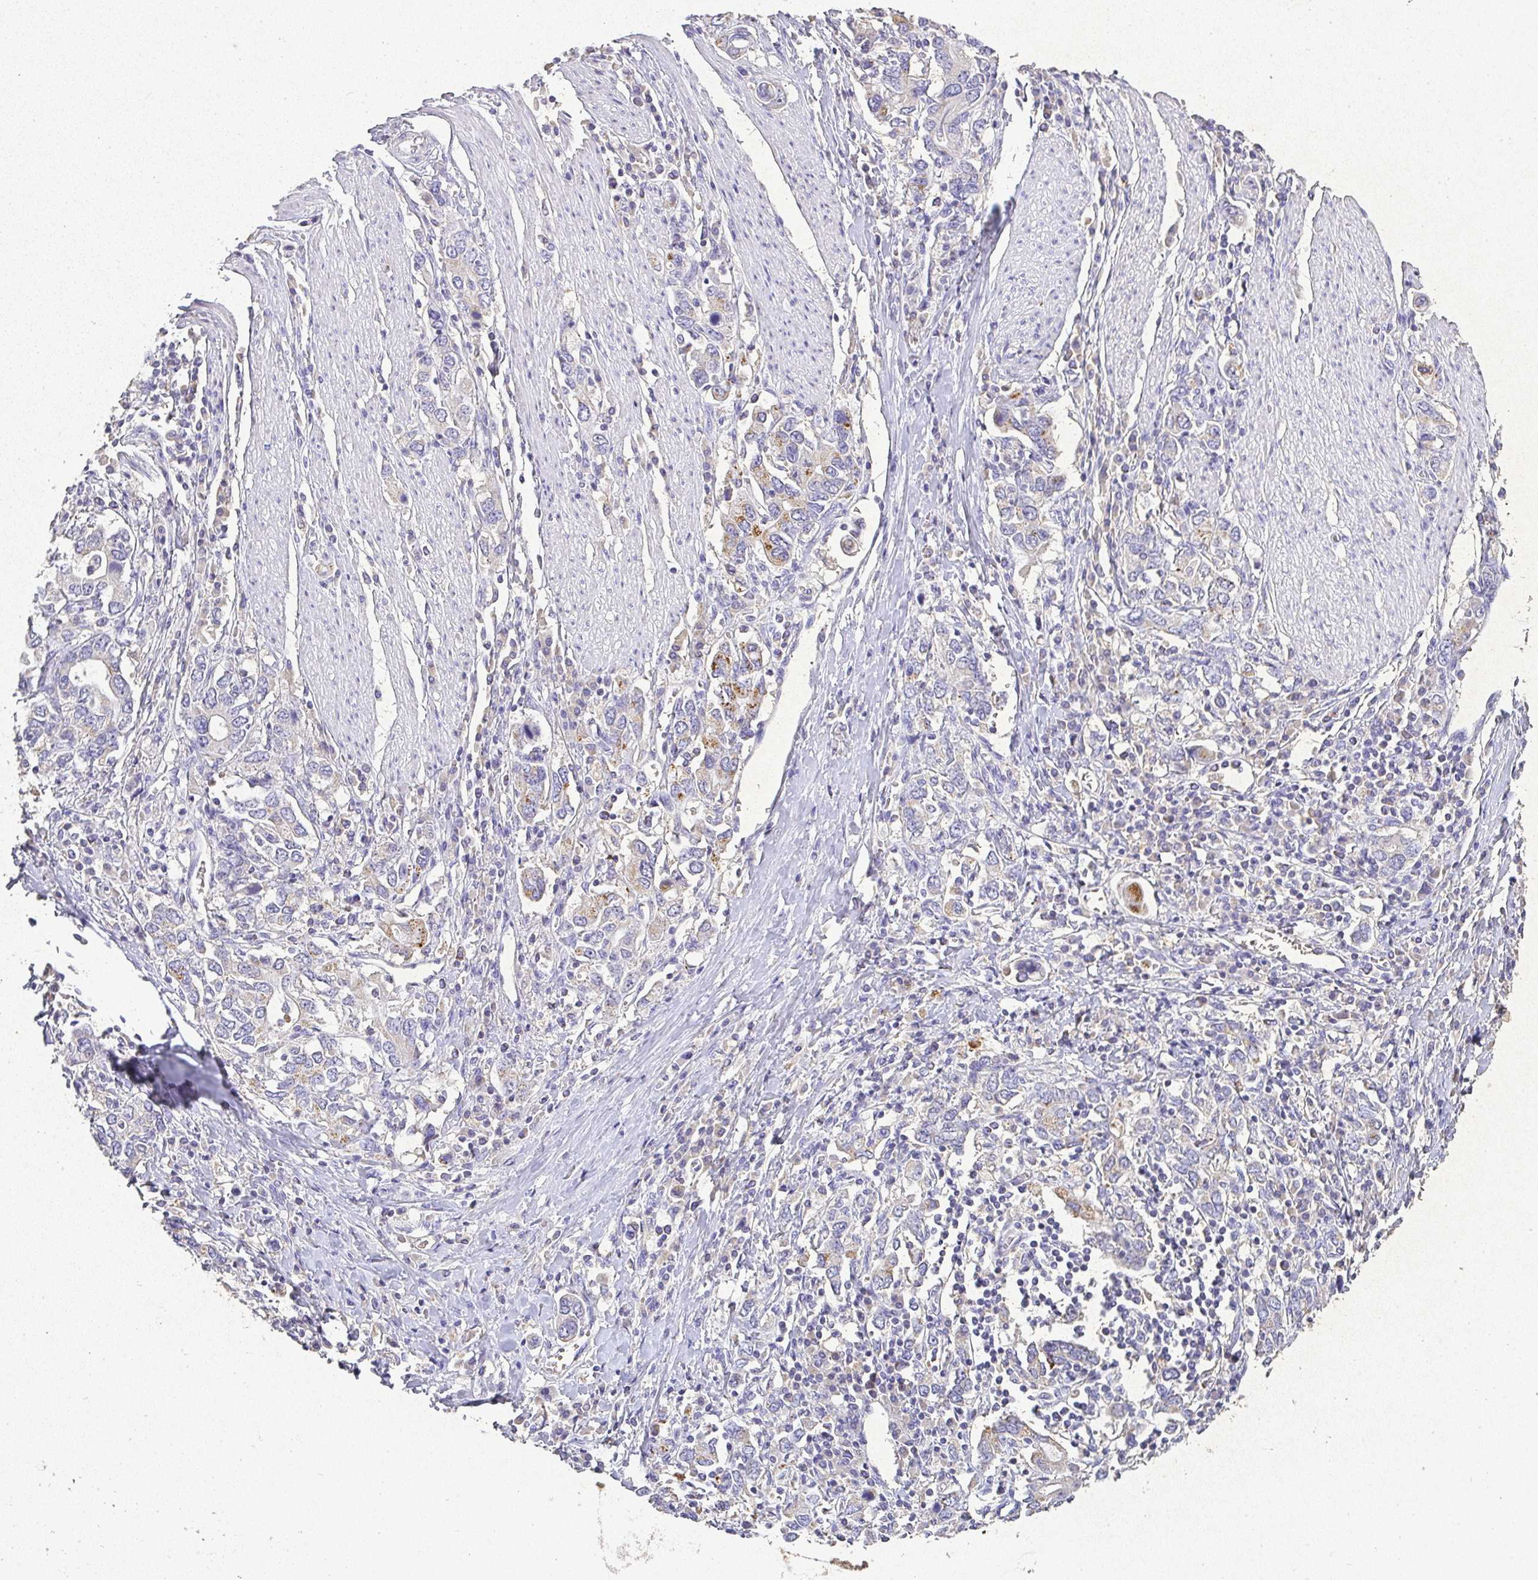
{"staining": {"intensity": "negative", "quantity": "none", "location": "none"}, "tissue": "stomach cancer", "cell_type": "Tumor cells", "image_type": "cancer", "snomed": [{"axis": "morphology", "description": "Adenocarcinoma, NOS"}, {"axis": "topography", "description": "Stomach, upper"}, {"axis": "topography", "description": "Stomach"}], "caption": "A histopathology image of human adenocarcinoma (stomach) is negative for staining in tumor cells.", "gene": "RPS2", "patient": {"sex": "male", "age": 62}}